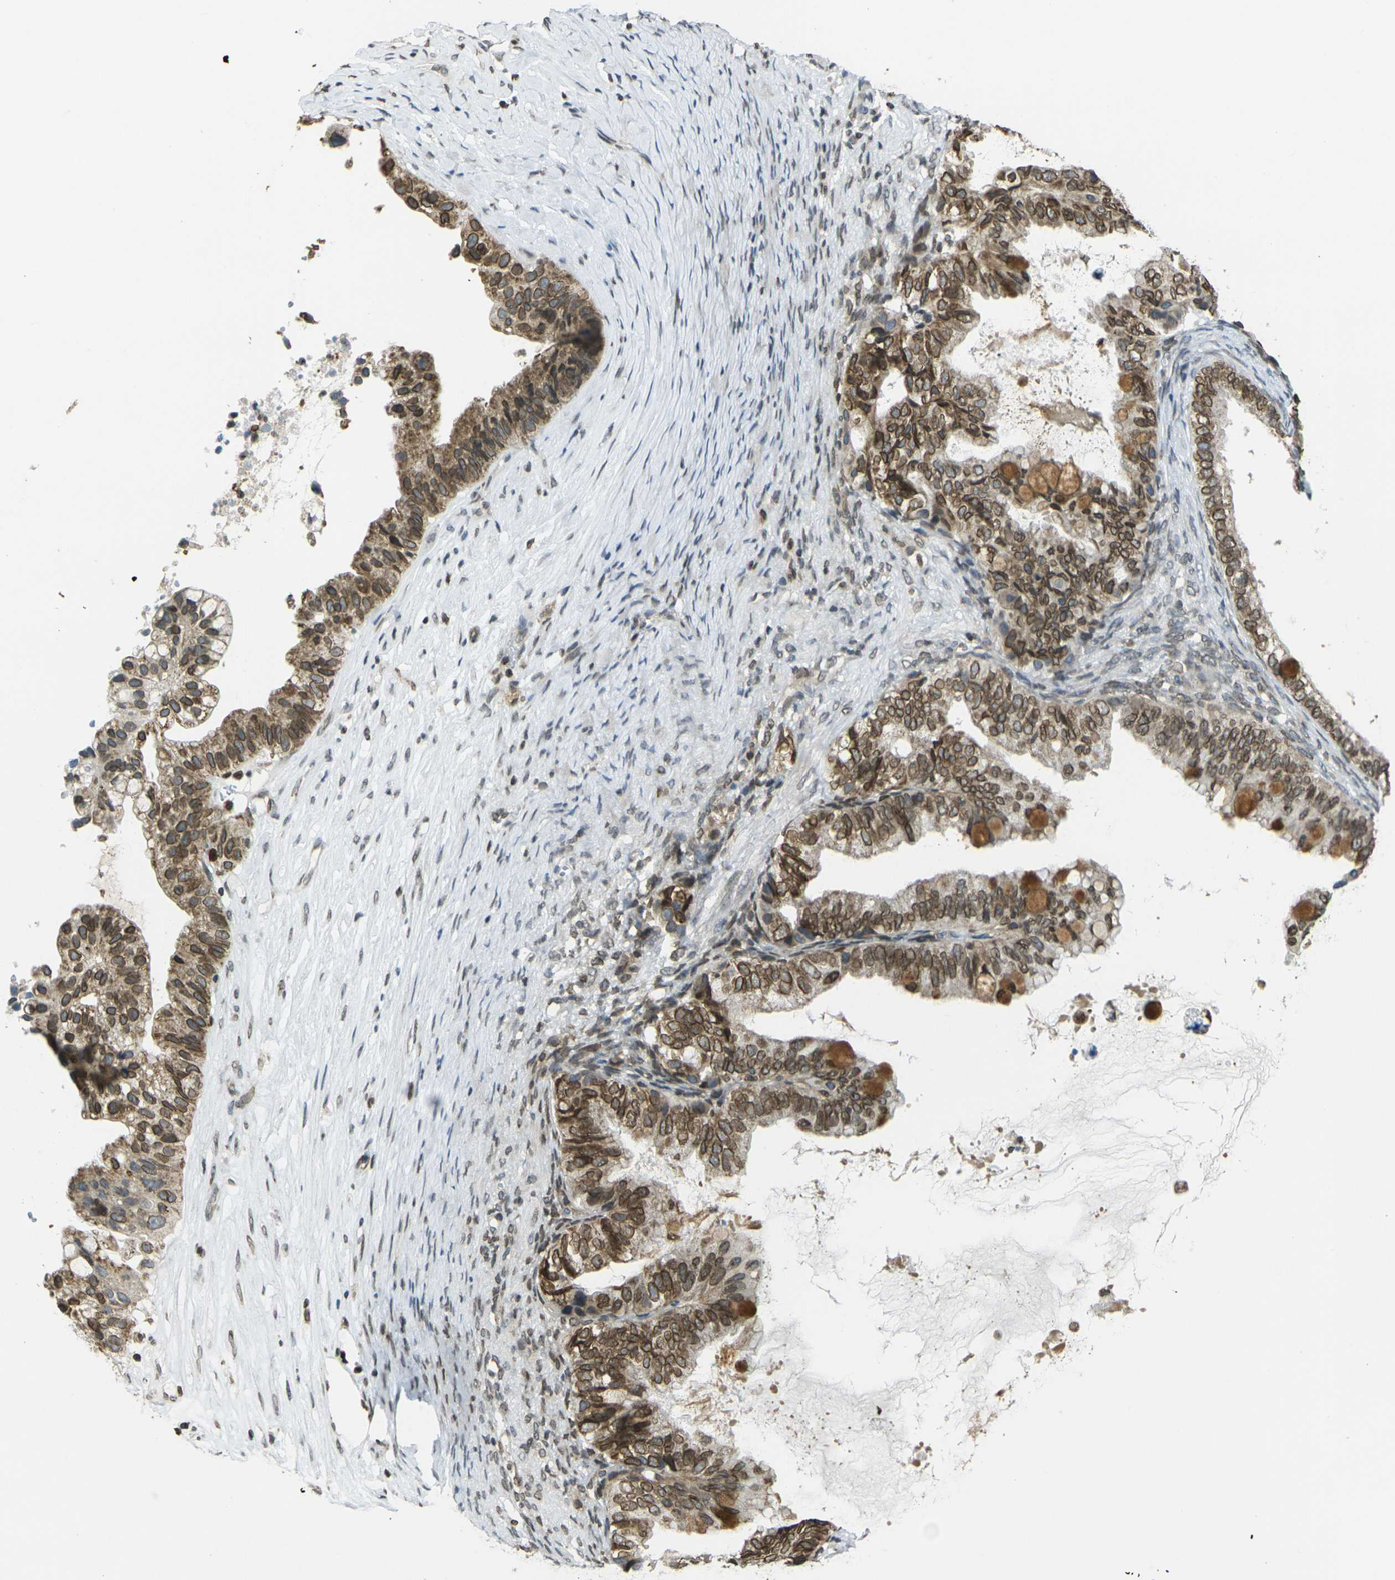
{"staining": {"intensity": "moderate", "quantity": ">75%", "location": "cytoplasmic/membranous,nuclear"}, "tissue": "ovarian cancer", "cell_type": "Tumor cells", "image_type": "cancer", "snomed": [{"axis": "morphology", "description": "Cystadenocarcinoma, mucinous, NOS"}, {"axis": "topography", "description": "Ovary"}], "caption": "Moderate cytoplasmic/membranous and nuclear positivity is seen in approximately >75% of tumor cells in ovarian cancer (mucinous cystadenocarcinoma).", "gene": "BRDT", "patient": {"sex": "female", "age": 80}}